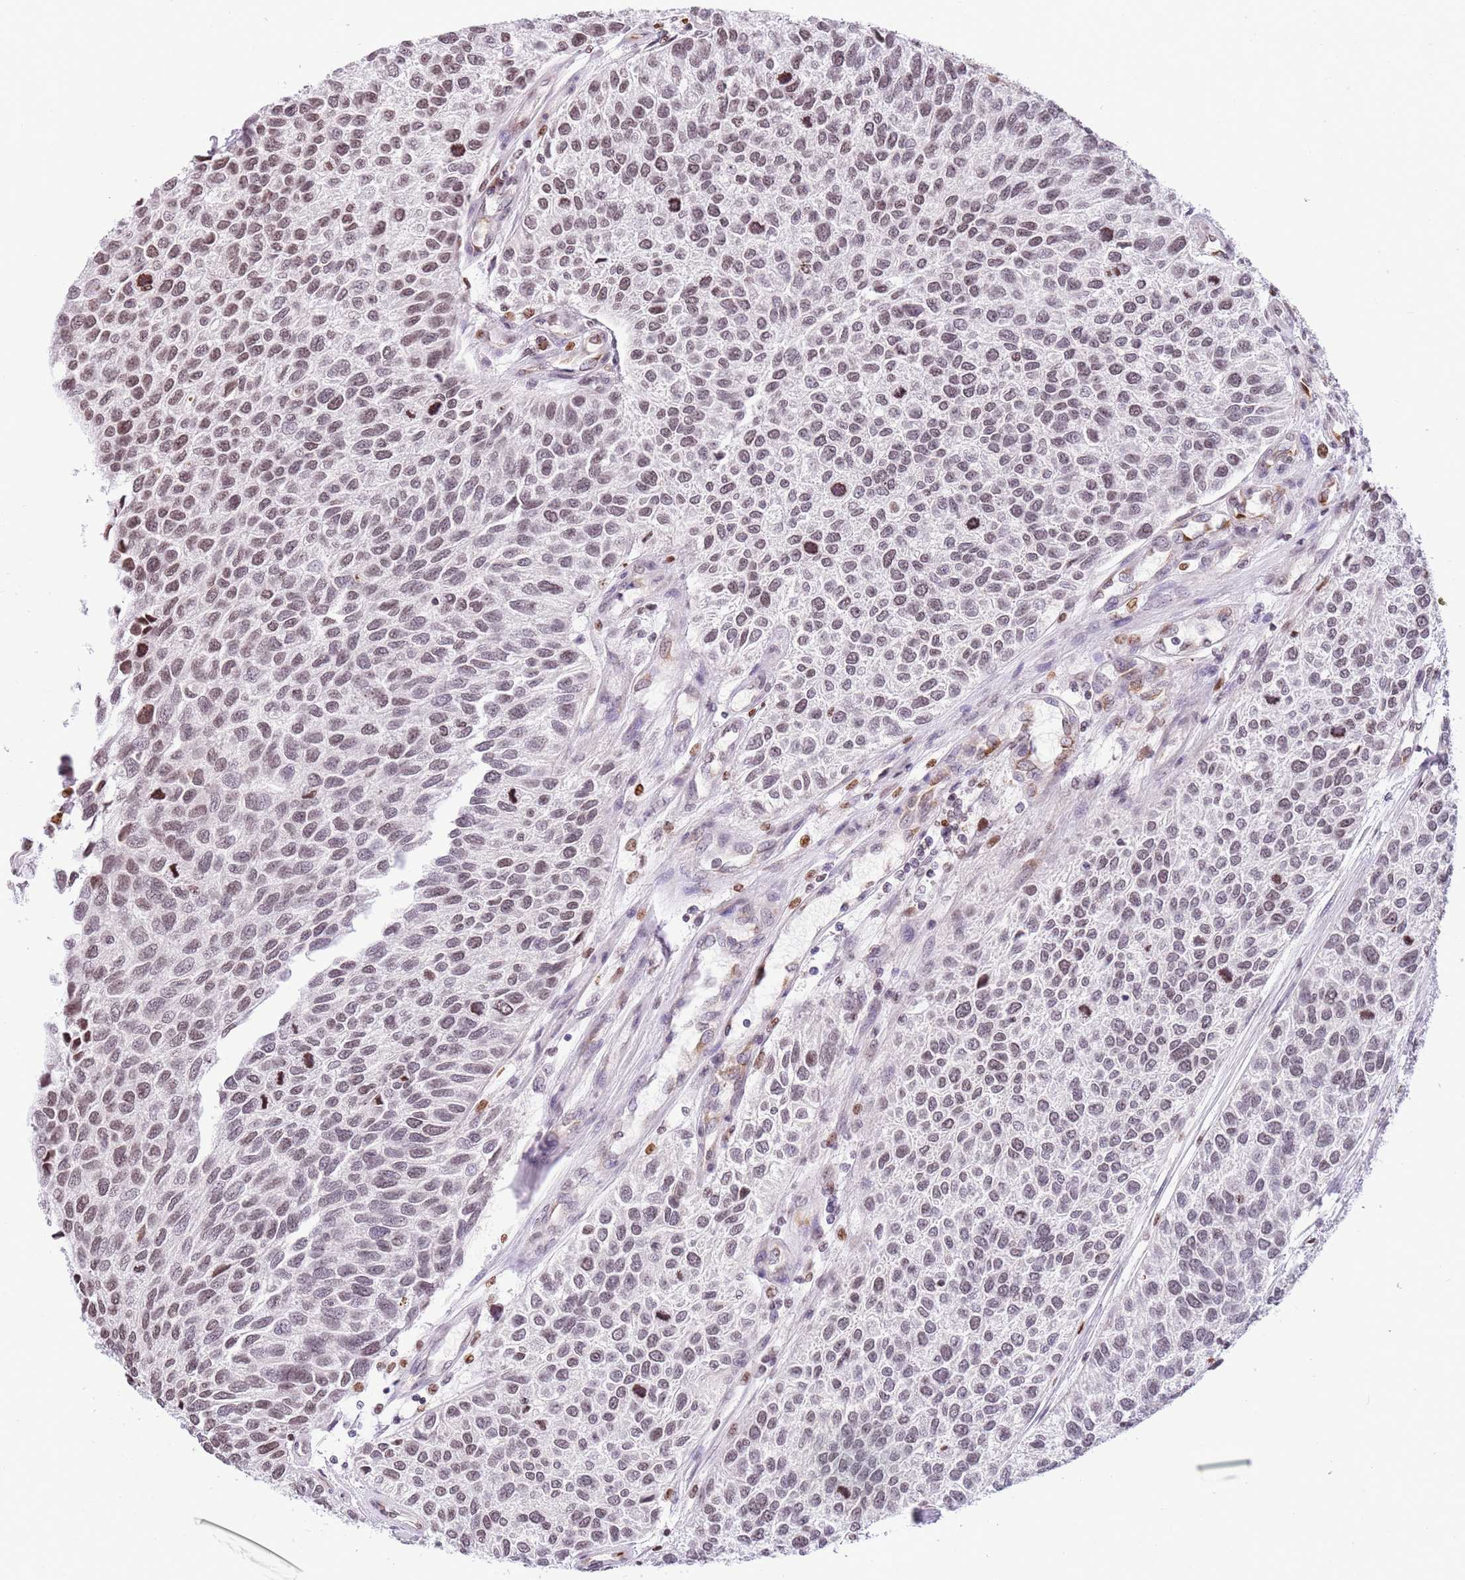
{"staining": {"intensity": "weak", "quantity": "25%-75%", "location": "nuclear"}, "tissue": "urothelial cancer", "cell_type": "Tumor cells", "image_type": "cancer", "snomed": [{"axis": "morphology", "description": "Urothelial carcinoma, NOS"}, {"axis": "topography", "description": "Urinary bladder"}], "caption": "Immunohistochemistry (IHC) (DAB (3,3'-diaminobenzidine)) staining of transitional cell carcinoma exhibits weak nuclear protein staining in about 25%-75% of tumor cells.", "gene": "NRIP1", "patient": {"sex": "male", "age": 55}}